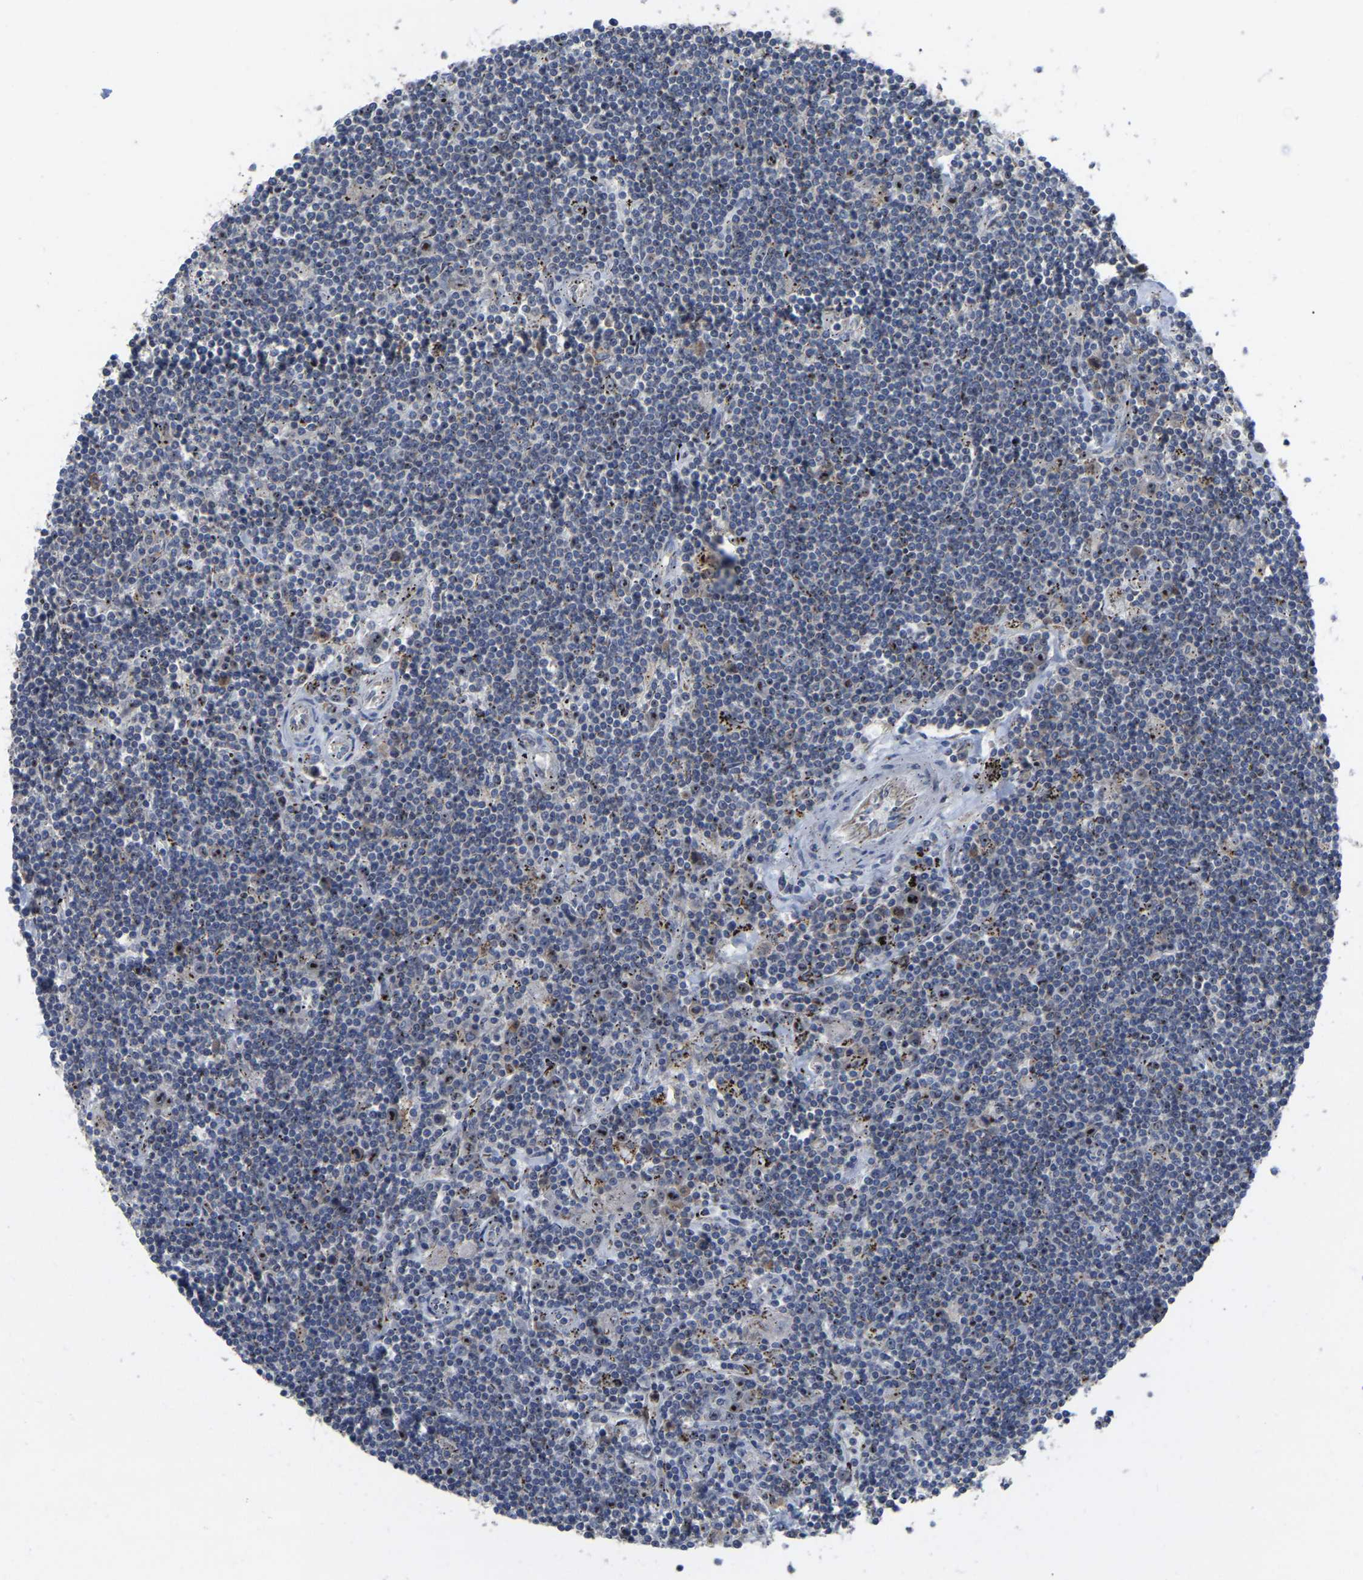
{"staining": {"intensity": "negative", "quantity": "none", "location": "none"}, "tissue": "lymphoma", "cell_type": "Tumor cells", "image_type": "cancer", "snomed": [{"axis": "morphology", "description": "Malignant lymphoma, non-Hodgkin's type, Low grade"}, {"axis": "topography", "description": "Spleen"}], "caption": "Human low-grade malignant lymphoma, non-Hodgkin's type stained for a protein using IHC shows no expression in tumor cells.", "gene": "NOP53", "patient": {"sex": "male", "age": 76}}